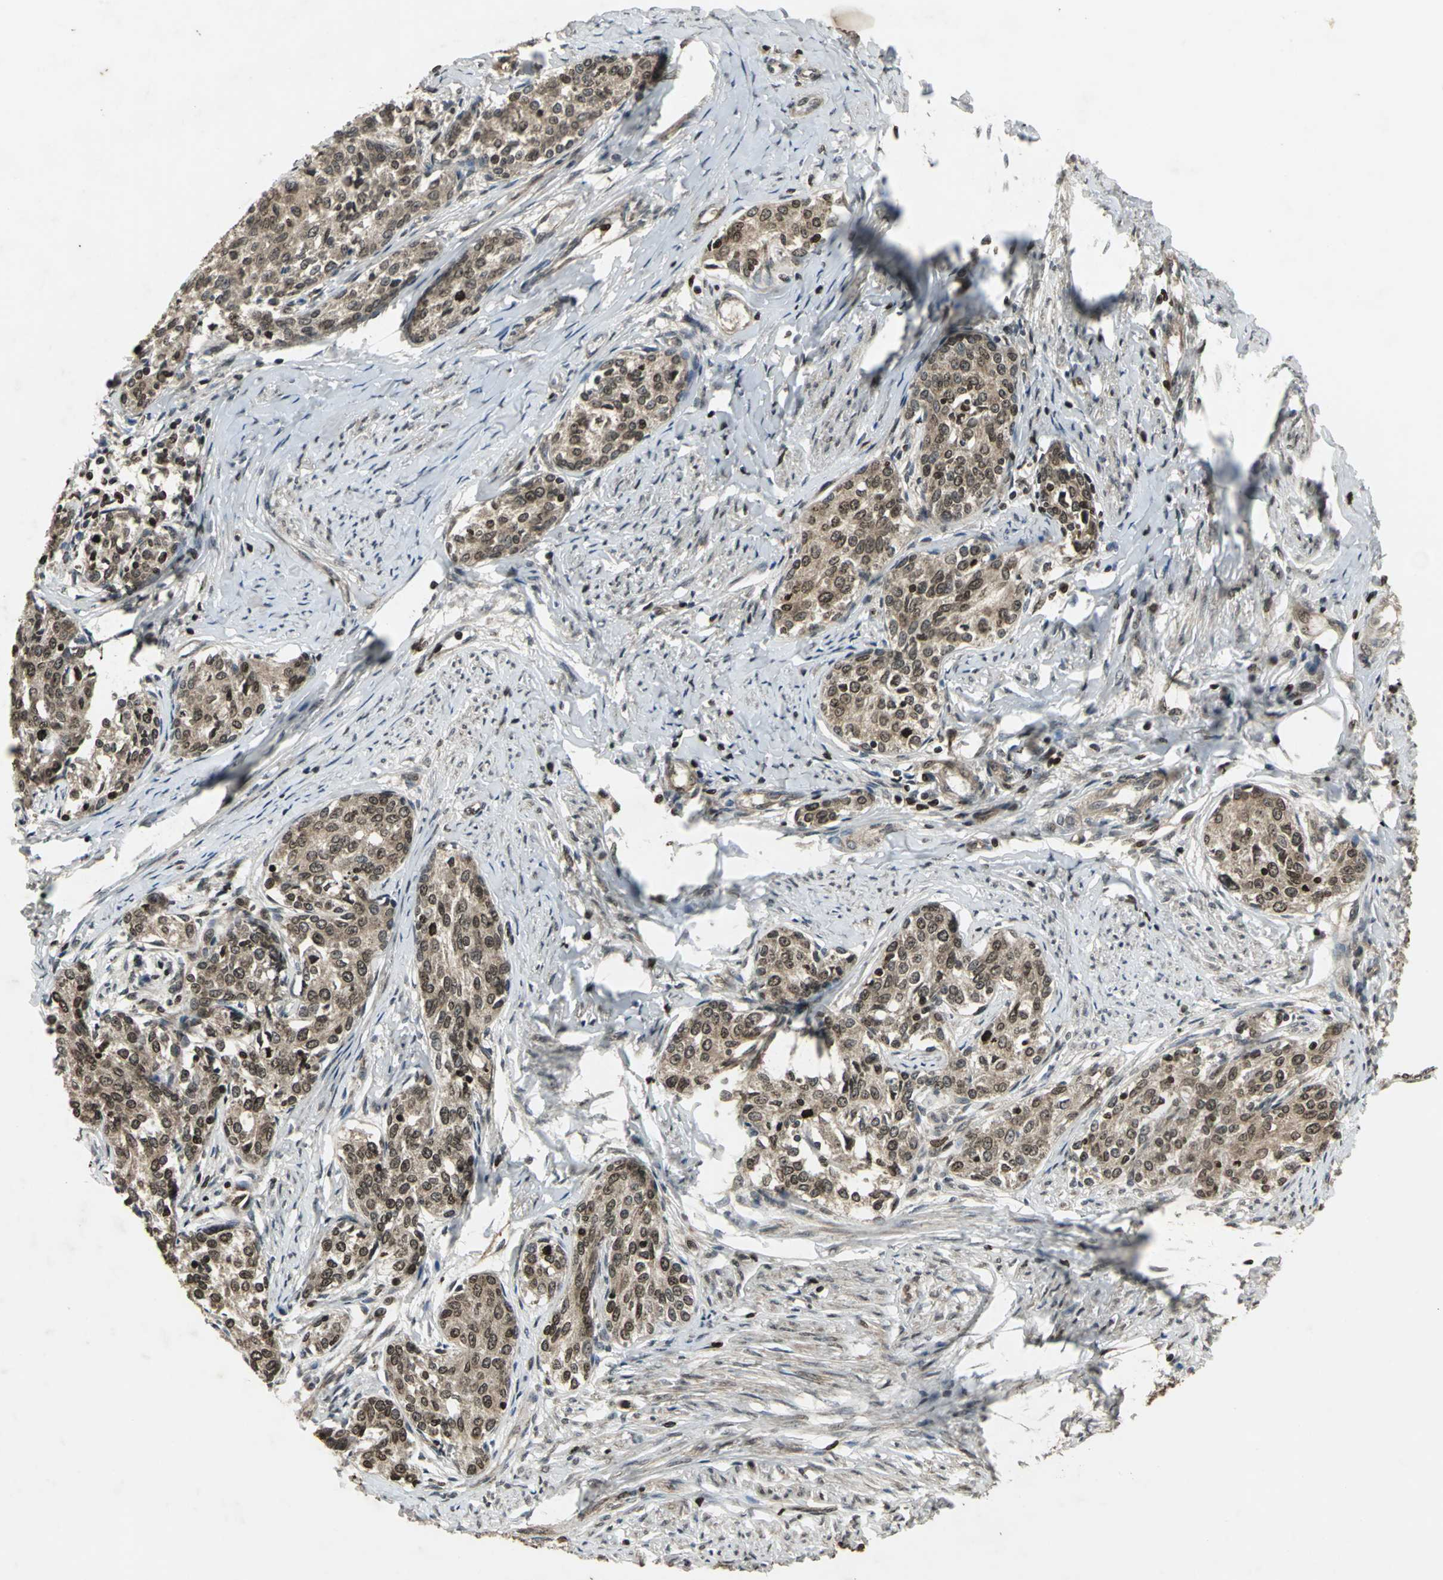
{"staining": {"intensity": "moderate", "quantity": ">75%", "location": "cytoplasmic/membranous,nuclear"}, "tissue": "cervical cancer", "cell_type": "Tumor cells", "image_type": "cancer", "snomed": [{"axis": "morphology", "description": "Squamous cell carcinoma, NOS"}, {"axis": "morphology", "description": "Adenocarcinoma, NOS"}, {"axis": "topography", "description": "Cervix"}], "caption": "Immunohistochemistry (IHC) image of adenocarcinoma (cervical) stained for a protein (brown), which displays medium levels of moderate cytoplasmic/membranous and nuclear staining in approximately >75% of tumor cells.", "gene": "AHR", "patient": {"sex": "female", "age": 52}}